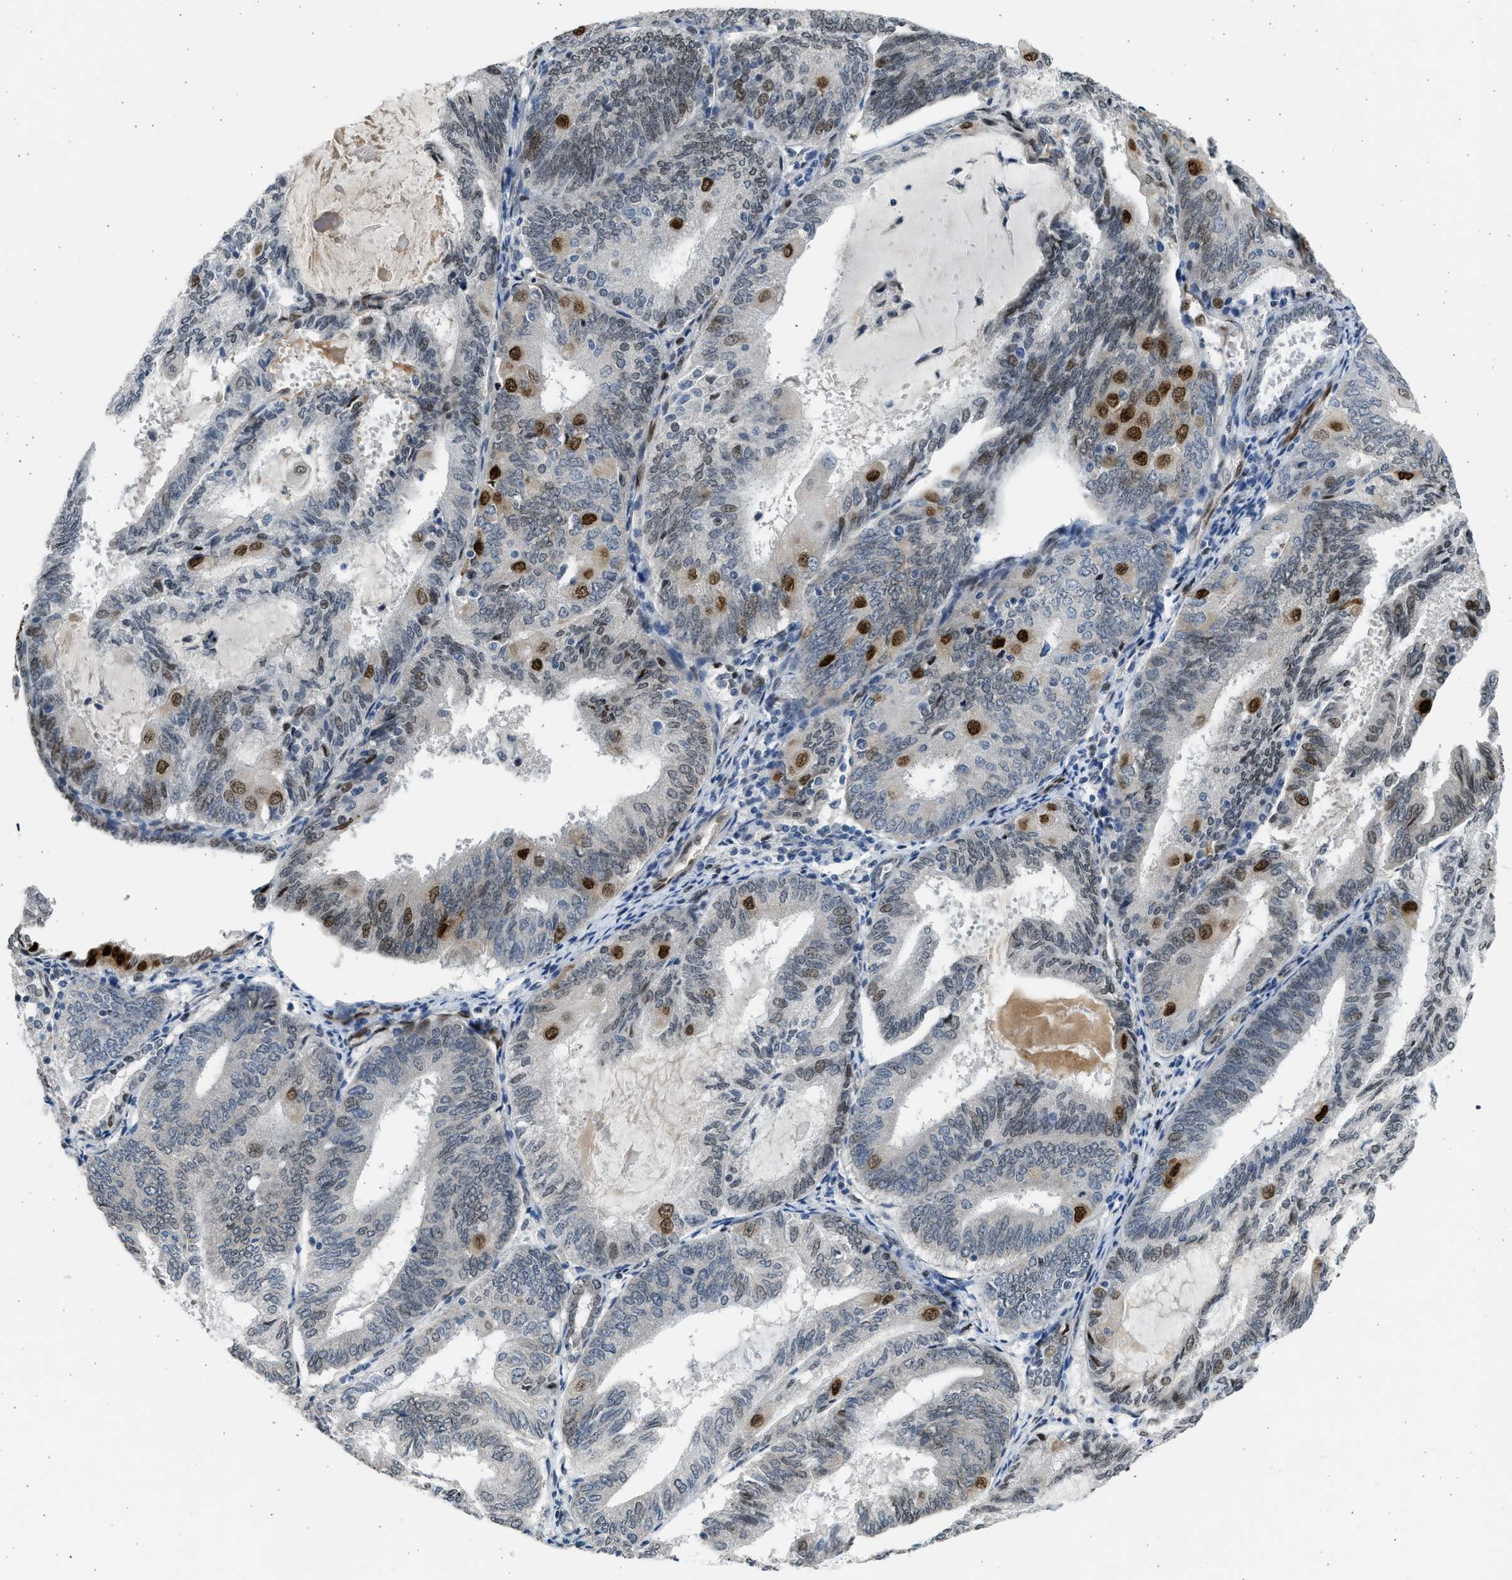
{"staining": {"intensity": "strong", "quantity": "<25%", "location": "nuclear"}, "tissue": "endometrial cancer", "cell_type": "Tumor cells", "image_type": "cancer", "snomed": [{"axis": "morphology", "description": "Adenocarcinoma, NOS"}, {"axis": "topography", "description": "Endometrium"}], "caption": "Adenocarcinoma (endometrial) tissue reveals strong nuclear expression in about <25% of tumor cells (DAB IHC with brightfield microscopy, high magnification).", "gene": "HMGN3", "patient": {"sex": "female", "age": 81}}